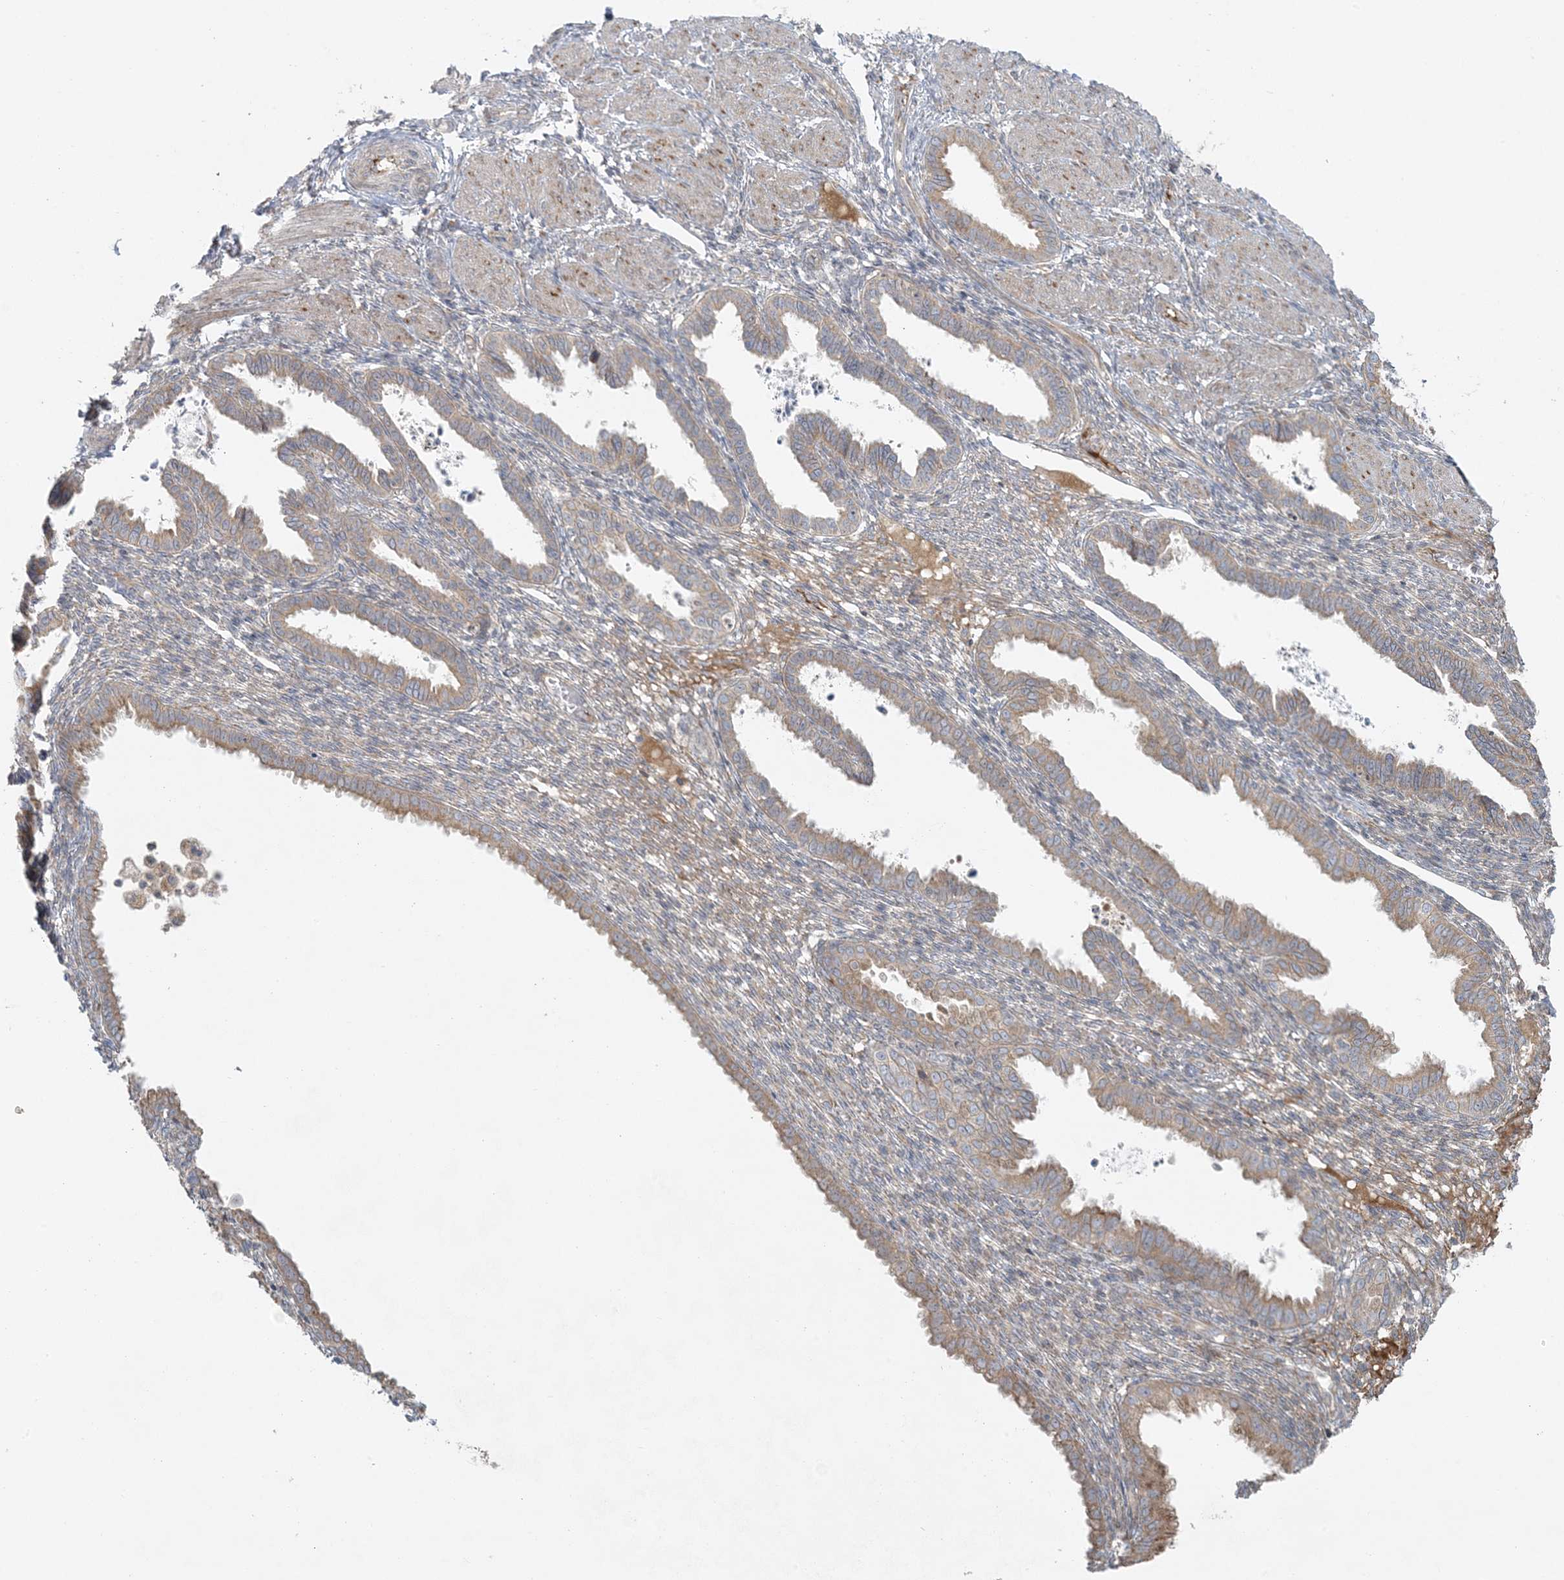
{"staining": {"intensity": "negative", "quantity": "none", "location": "none"}, "tissue": "endometrium", "cell_type": "Cells in endometrial stroma", "image_type": "normal", "snomed": [{"axis": "morphology", "description": "Normal tissue, NOS"}, {"axis": "topography", "description": "Endometrium"}], "caption": "This is an immunohistochemistry photomicrograph of benign endometrium. There is no positivity in cells in endometrial stroma.", "gene": "ZNF263", "patient": {"sex": "female", "age": 33}}